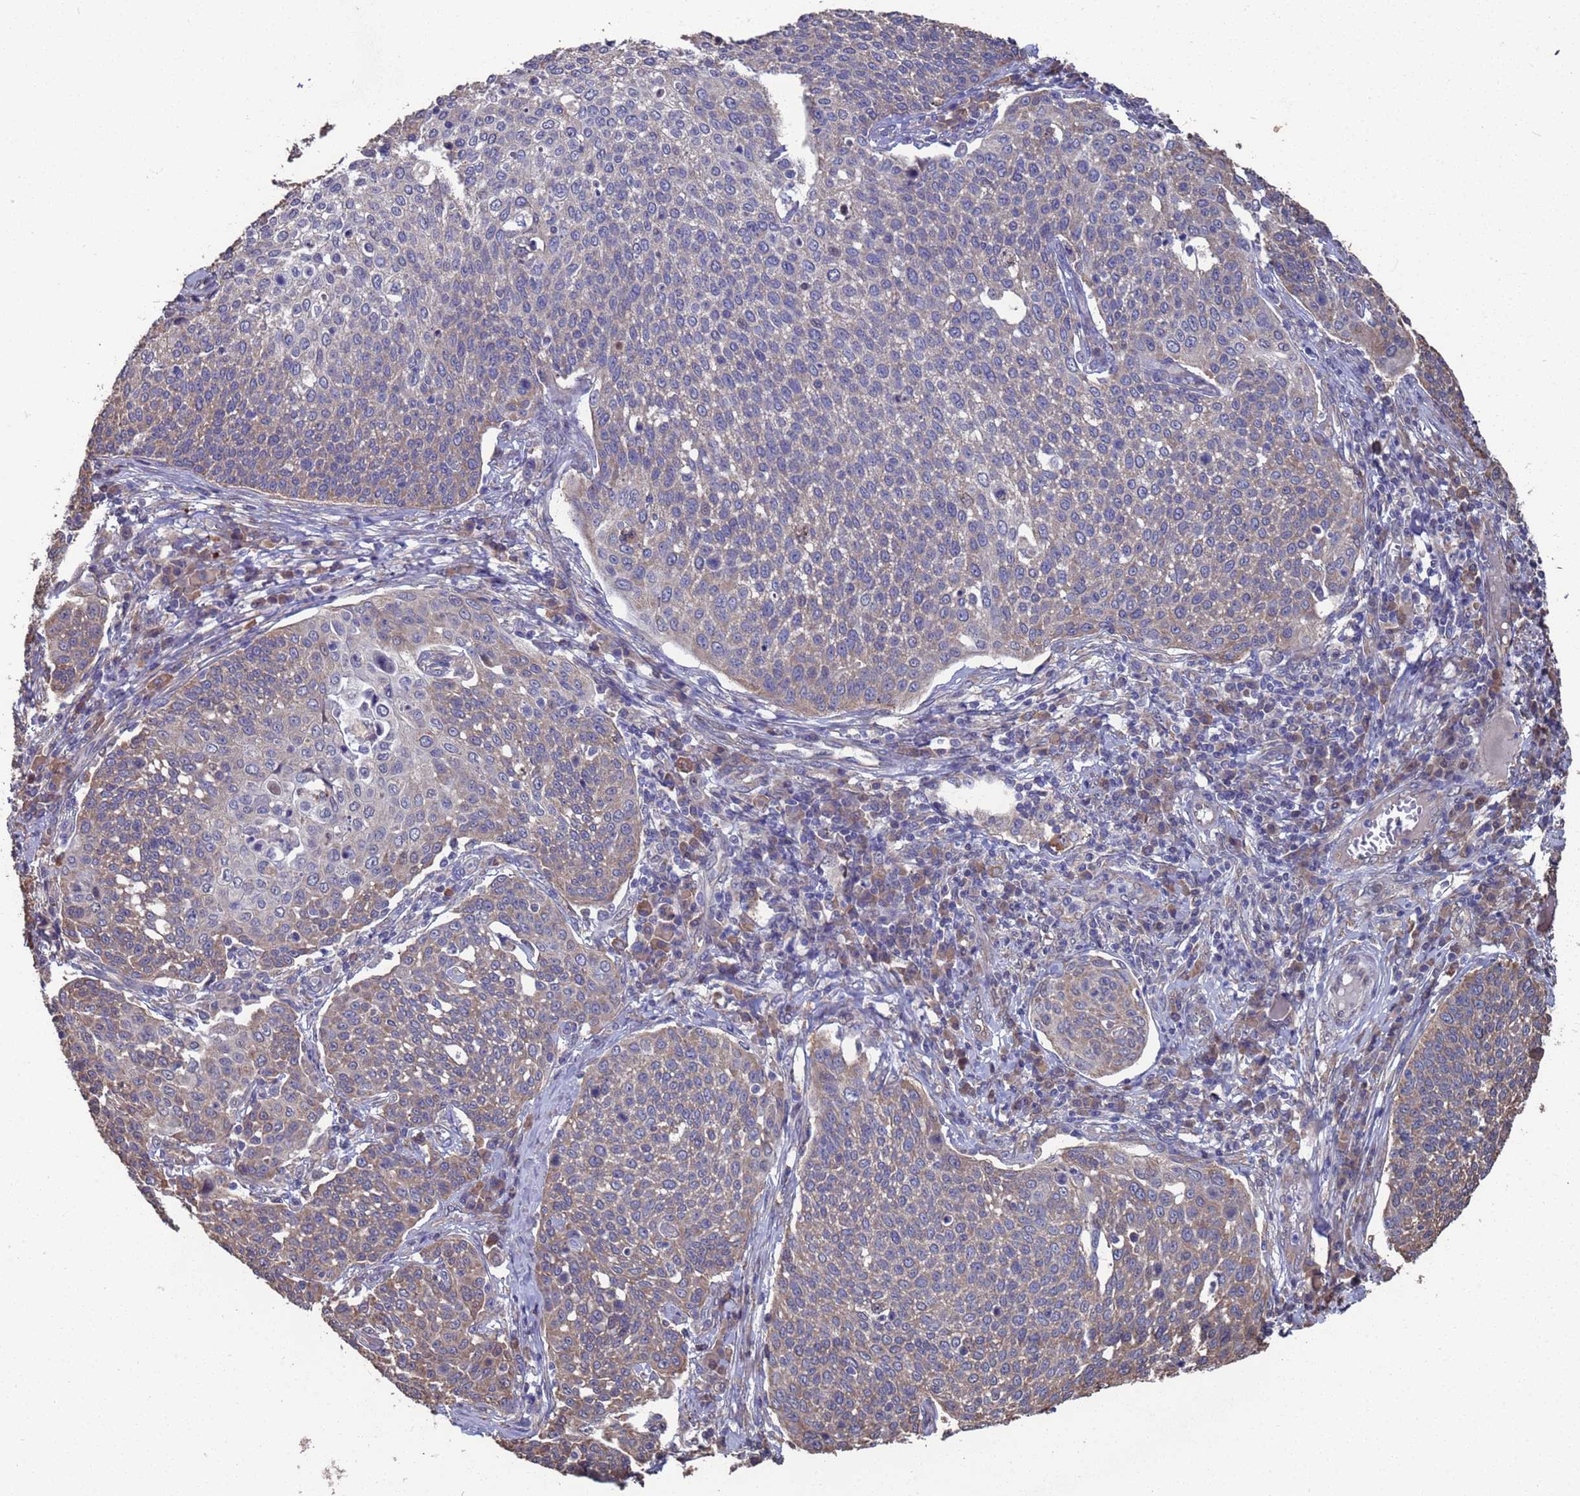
{"staining": {"intensity": "moderate", "quantity": "25%-75%", "location": "cytoplasmic/membranous"}, "tissue": "cervical cancer", "cell_type": "Tumor cells", "image_type": "cancer", "snomed": [{"axis": "morphology", "description": "Squamous cell carcinoma, NOS"}, {"axis": "topography", "description": "Cervix"}], "caption": "Immunohistochemical staining of cervical cancer demonstrates moderate cytoplasmic/membranous protein expression in approximately 25%-75% of tumor cells.", "gene": "CFAP119", "patient": {"sex": "female", "age": 34}}